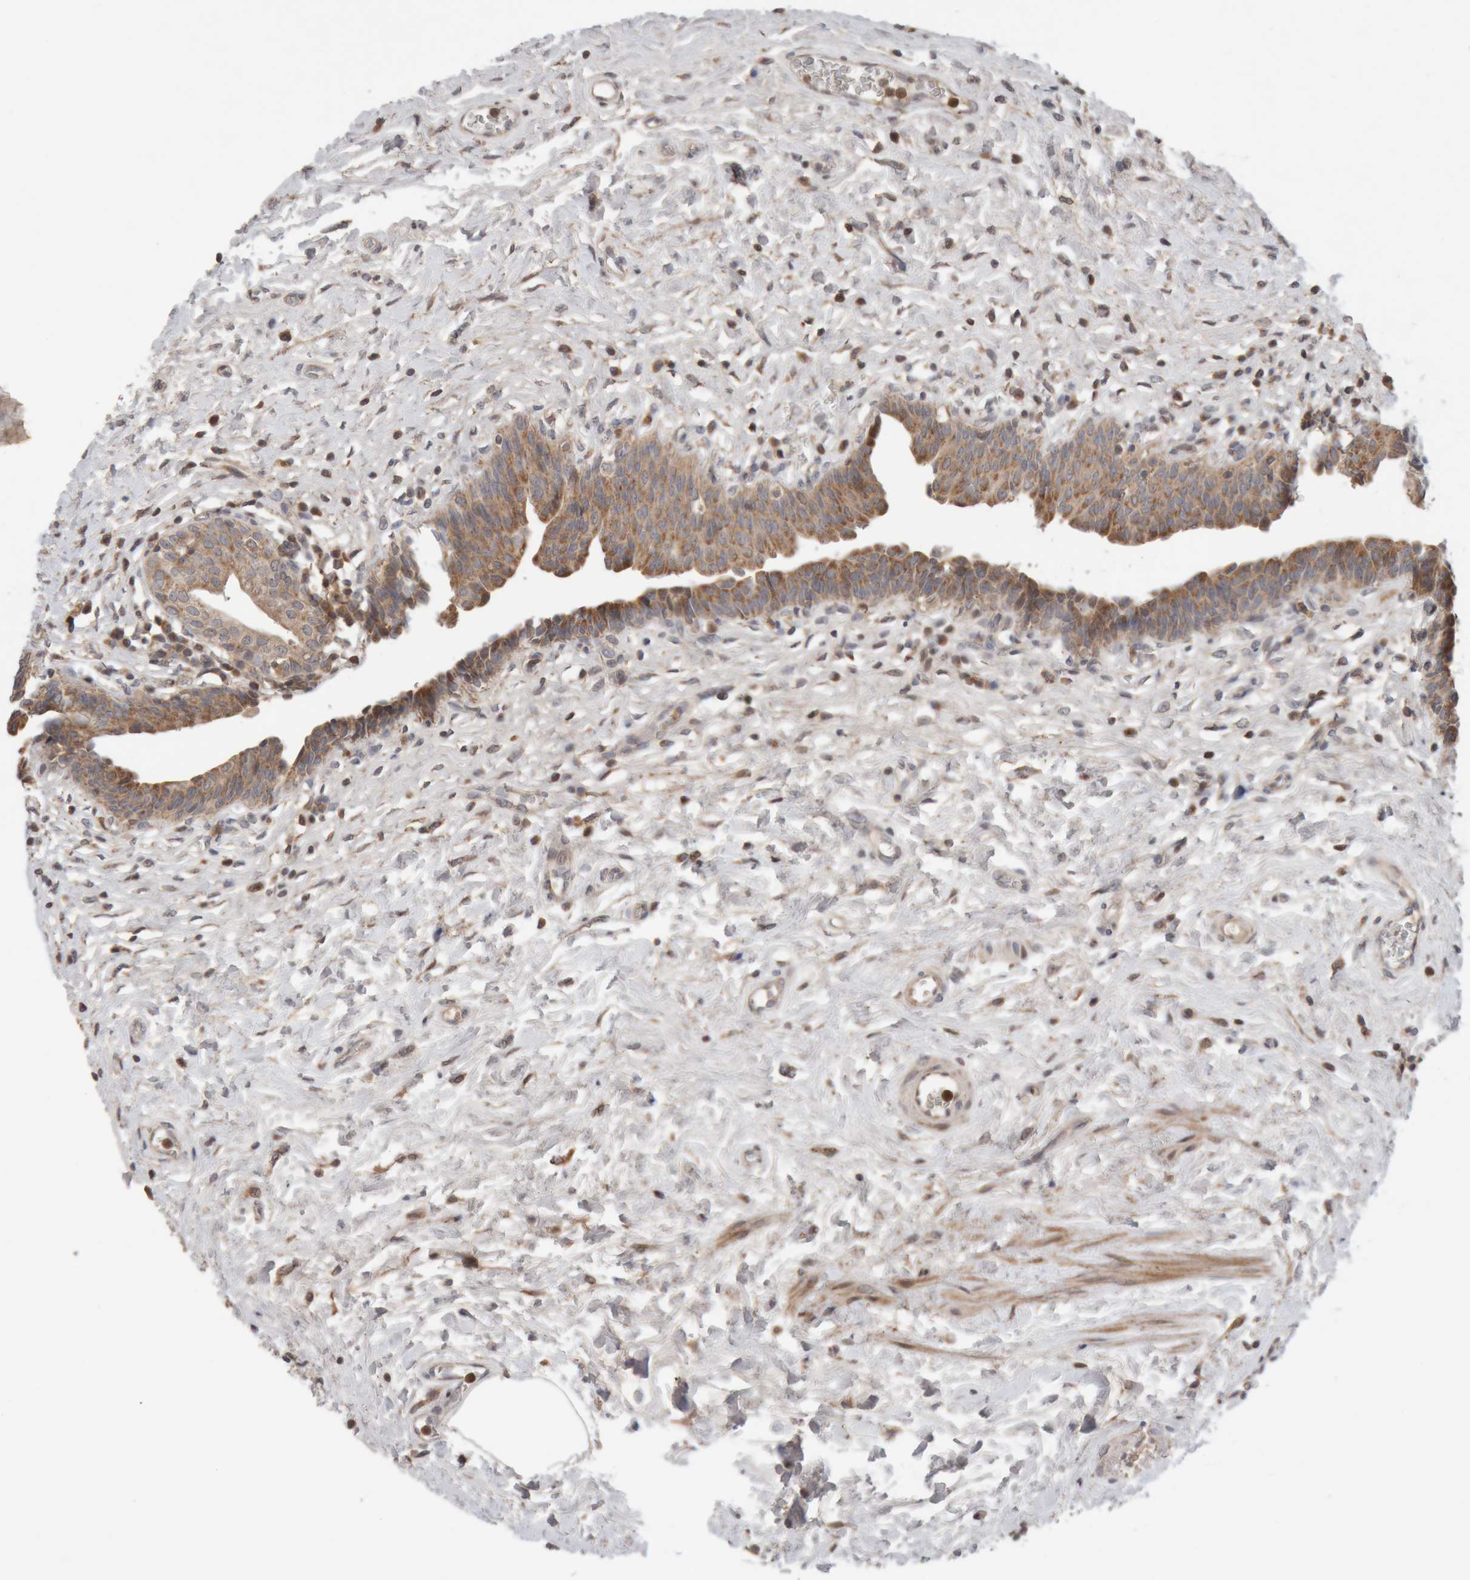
{"staining": {"intensity": "moderate", "quantity": ">75%", "location": "cytoplasmic/membranous"}, "tissue": "urinary bladder", "cell_type": "Urothelial cells", "image_type": "normal", "snomed": [{"axis": "morphology", "description": "Normal tissue, NOS"}, {"axis": "topography", "description": "Urinary bladder"}], "caption": "DAB immunohistochemical staining of unremarkable human urinary bladder reveals moderate cytoplasmic/membranous protein positivity in about >75% of urothelial cells. (Brightfield microscopy of DAB IHC at high magnification).", "gene": "KIF21B", "patient": {"sex": "male", "age": 83}}